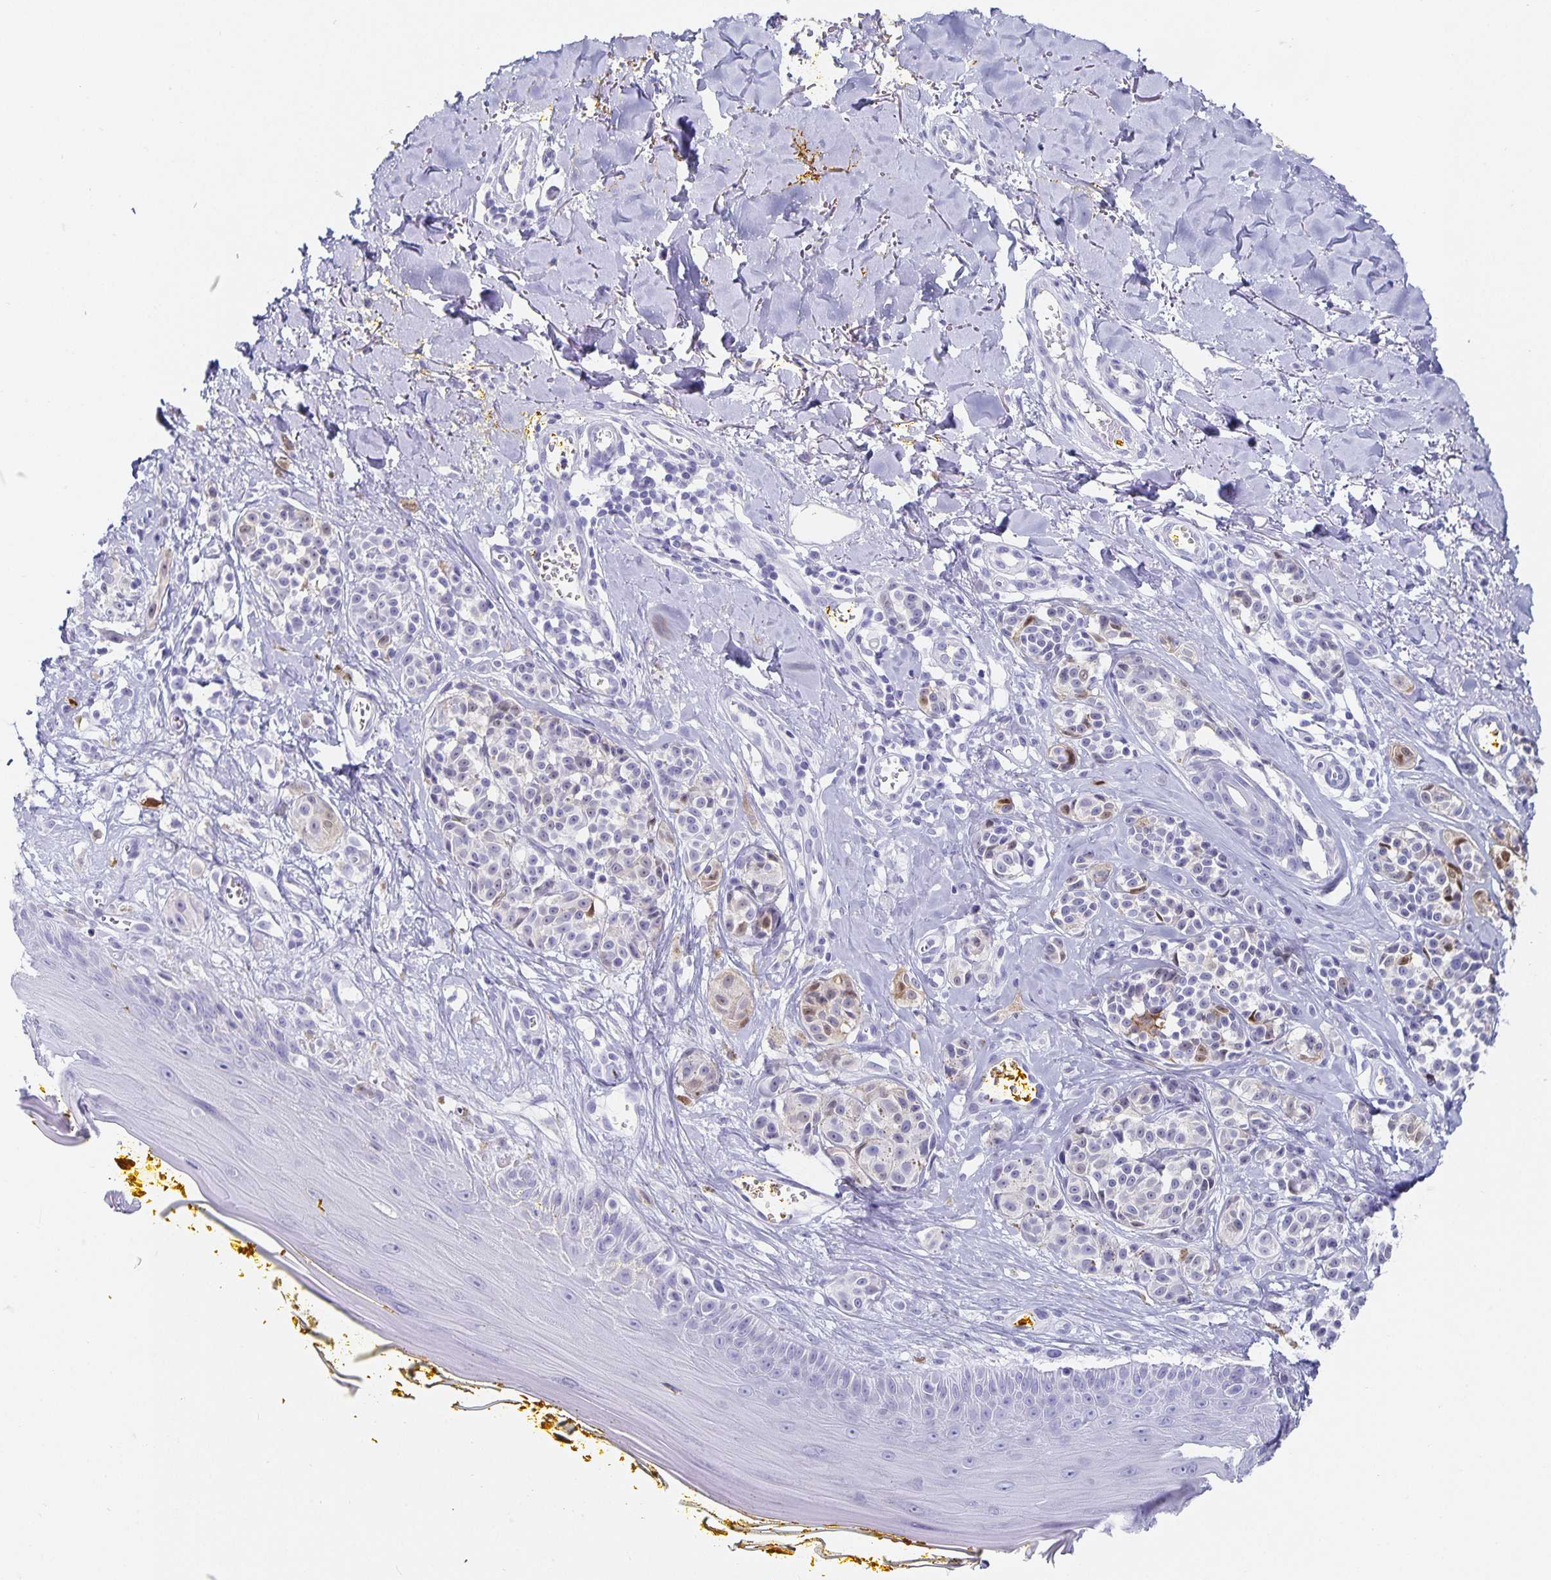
{"staining": {"intensity": "weak", "quantity": "<25%", "location": "nuclear"}, "tissue": "melanoma", "cell_type": "Tumor cells", "image_type": "cancer", "snomed": [{"axis": "morphology", "description": "Malignant melanoma, NOS"}, {"axis": "topography", "description": "Skin"}], "caption": "This photomicrograph is of melanoma stained with immunohistochemistry (IHC) to label a protein in brown with the nuclei are counter-stained blue. There is no positivity in tumor cells.", "gene": "CHGA", "patient": {"sex": "male", "age": 74}}